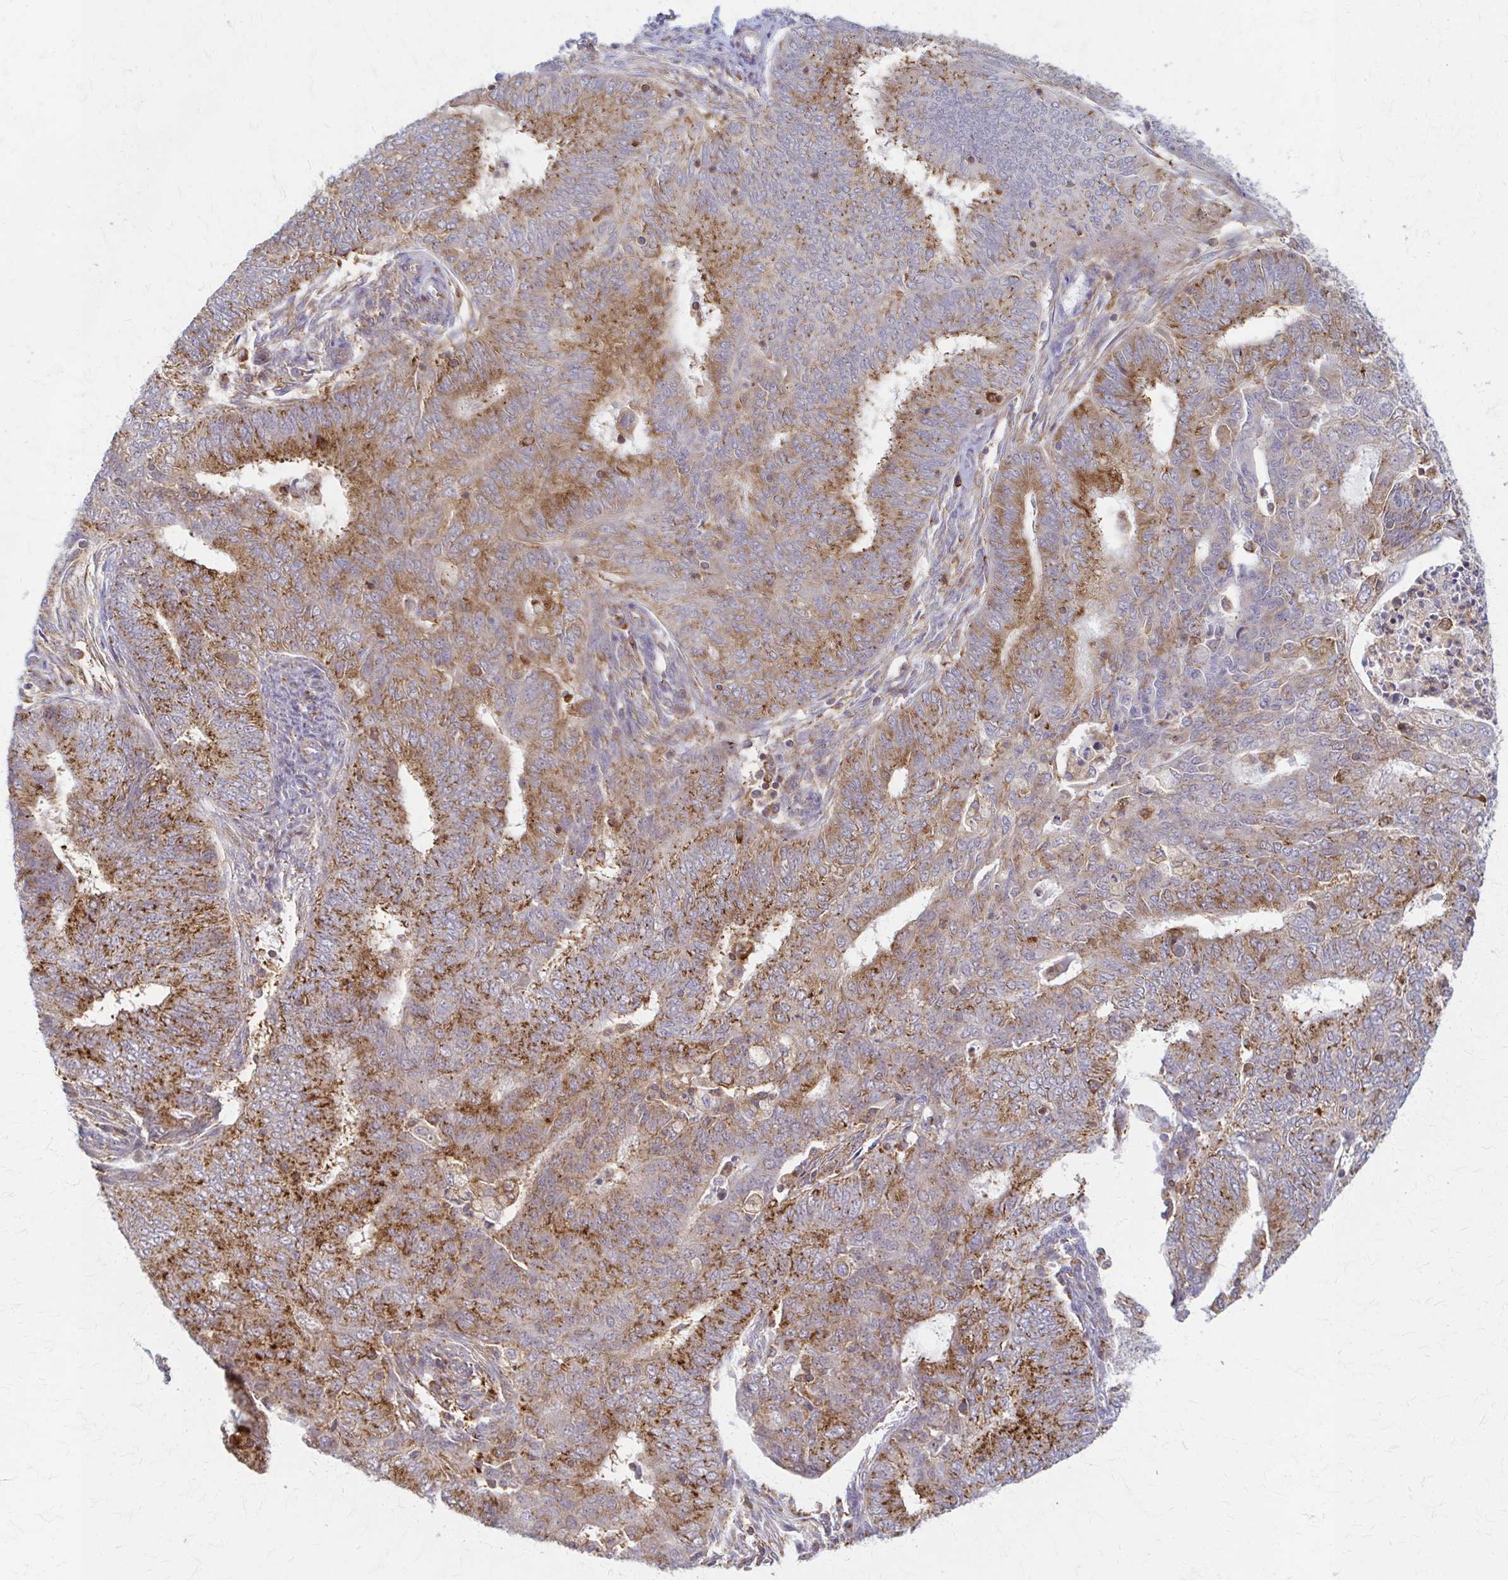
{"staining": {"intensity": "moderate", "quantity": "25%-75%", "location": "cytoplasmic/membranous"}, "tissue": "endometrial cancer", "cell_type": "Tumor cells", "image_type": "cancer", "snomed": [{"axis": "morphology", "description": "Adenocarcinoma, NOS"}, {"axis": "topography", "description": "Endometrium"}], "caption": "Endometrial adenocarcinoma stained for a protein displays moderate cytoplasmic/membranous positivity in tumor cells.", "gene": "ARHGAP35", "patient": {"sex": "female", "age": 62}}